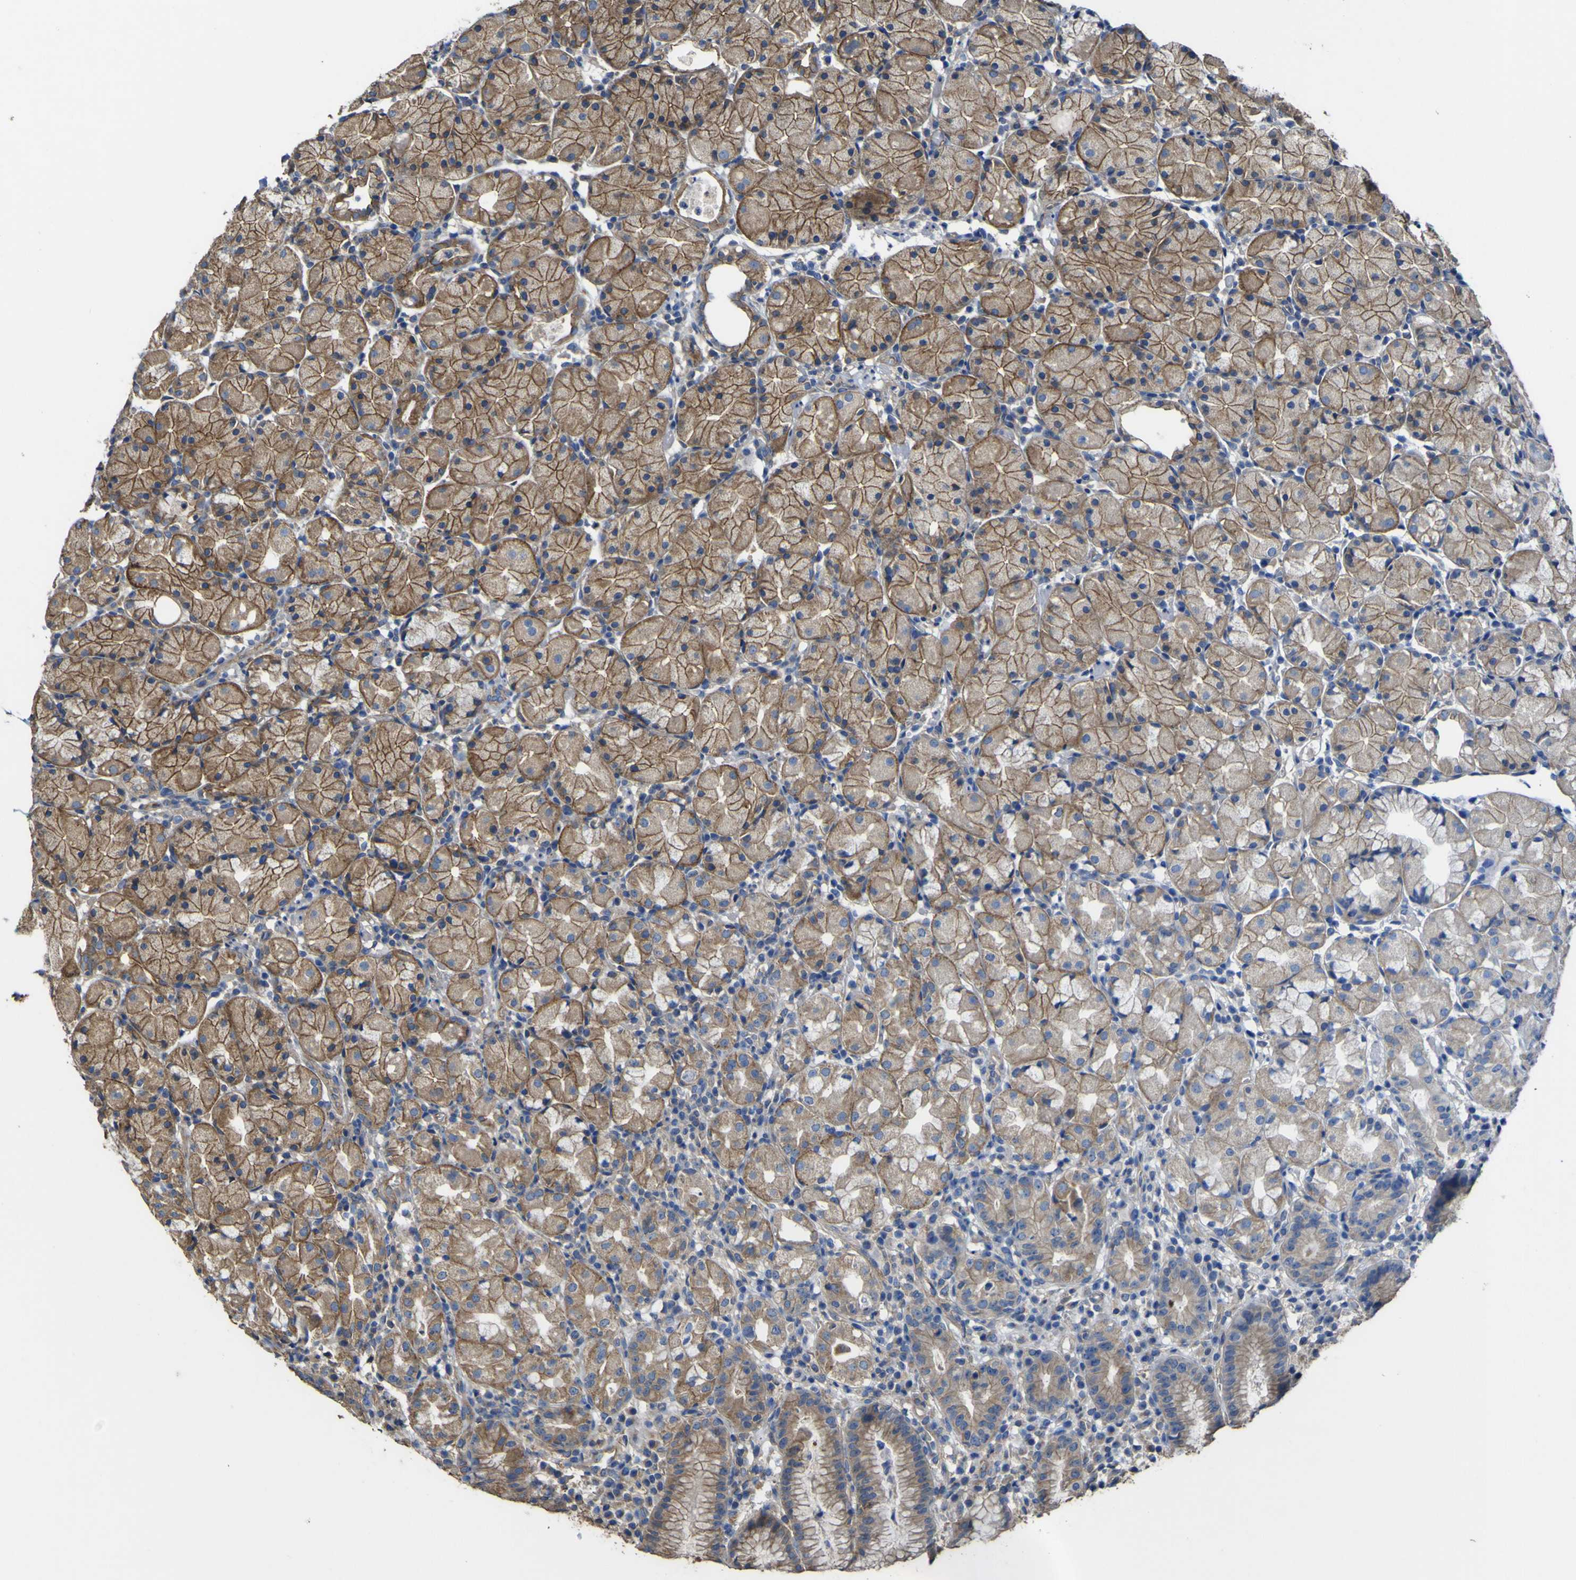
{"staining": {"intensity": "moderate", "quantity": ">75%", "location": "cytoplasmic/membranous"}, "tissue": "stomach", "cell_type": "Glandular cells", "image_type": "normal", "snomed": [{"axis": "morphology", "description": "Normal tissue, NOS"}, {"axis": "topography", "description": "Stomach"}, {"axis": "topography", "description": "Stomach, lower"}], "caption": "Human stomach stained for a protein (brown) demonstrates moderate cytoplasmic/membranous positive expression in about >75% of glandular cells.", "gene": "TNFSF15", "patient": {"sex": "female", "age": 75}}